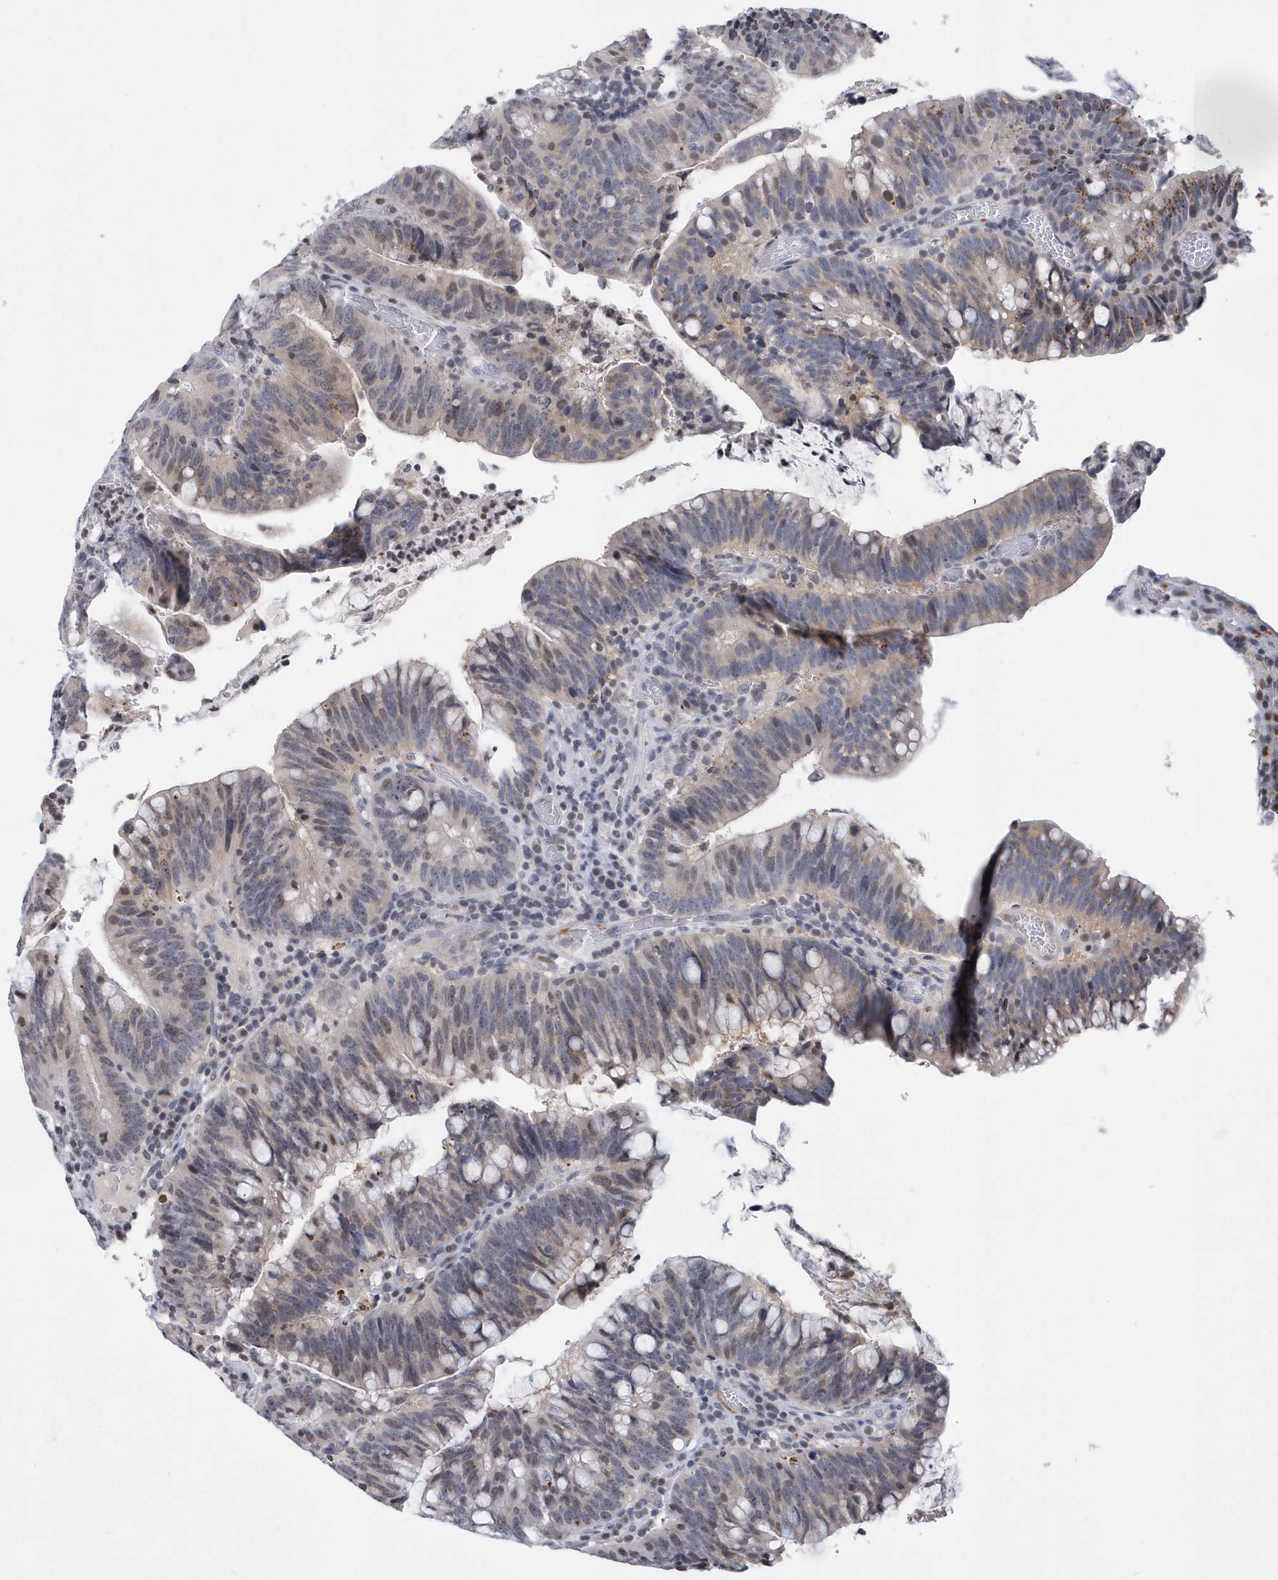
{"staining": {"intensity": "weak", "quantity": "<25%", "location": "cytoplasmic/membranous"}, "tissue": "colorectal cancer", "cell_type": "Tumor cells", "image_type": "cancer", "snomed": [{"axis": "morphology", "description": "Adenocarcinoma, NOS"}, {"axis": "topography", "description": "Colon"}], "caption": "Immunohistochemistry (IHC) image of neoplastic tissue: human colorectal adenocarcinoma stained with DAB demonstrates no significant protein expression in tumor cells.", "gene": "VWA5B2", "patient": {"sex": "female", "age": 66}}